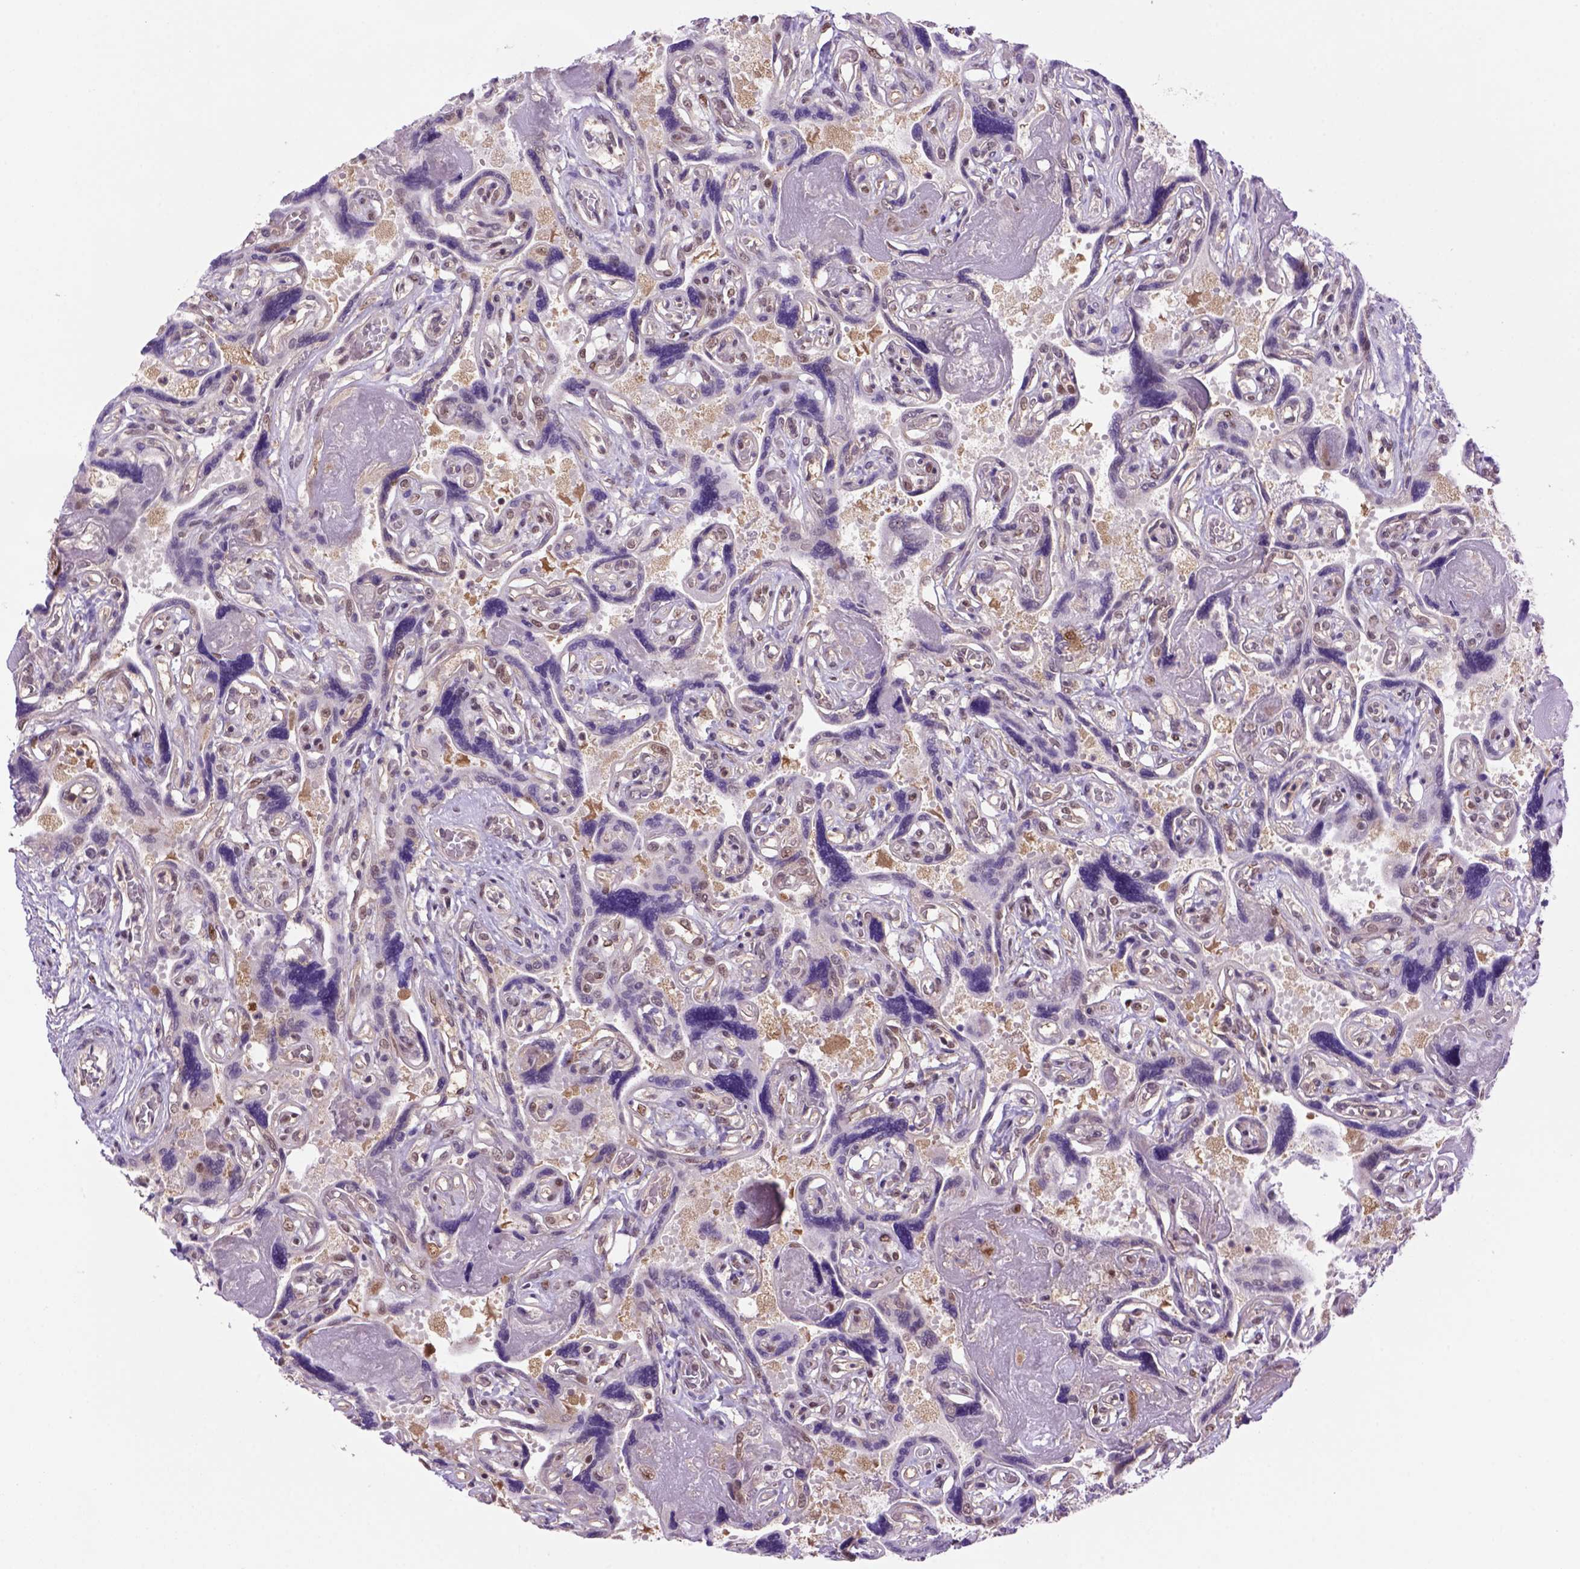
{"staining": {"intensity": "strong", "quantity": ">75%", "location": "nuclear"}, "tissue": "placenta", "cell_type": "Decidual cells", "image_type": "normal", "snomed": [{"axis": "morphology", "description": "Normal tissue, NOS"}, {"axis": "topography", "description": "Placenta"}], "caption": "Placenta stained with immunohistochemistry (IHC) reveals strong nuclear positivity in about >75% of decidual cells.", "gene": "PSMC2", "patient": {"sex": "female", "age": 32}}